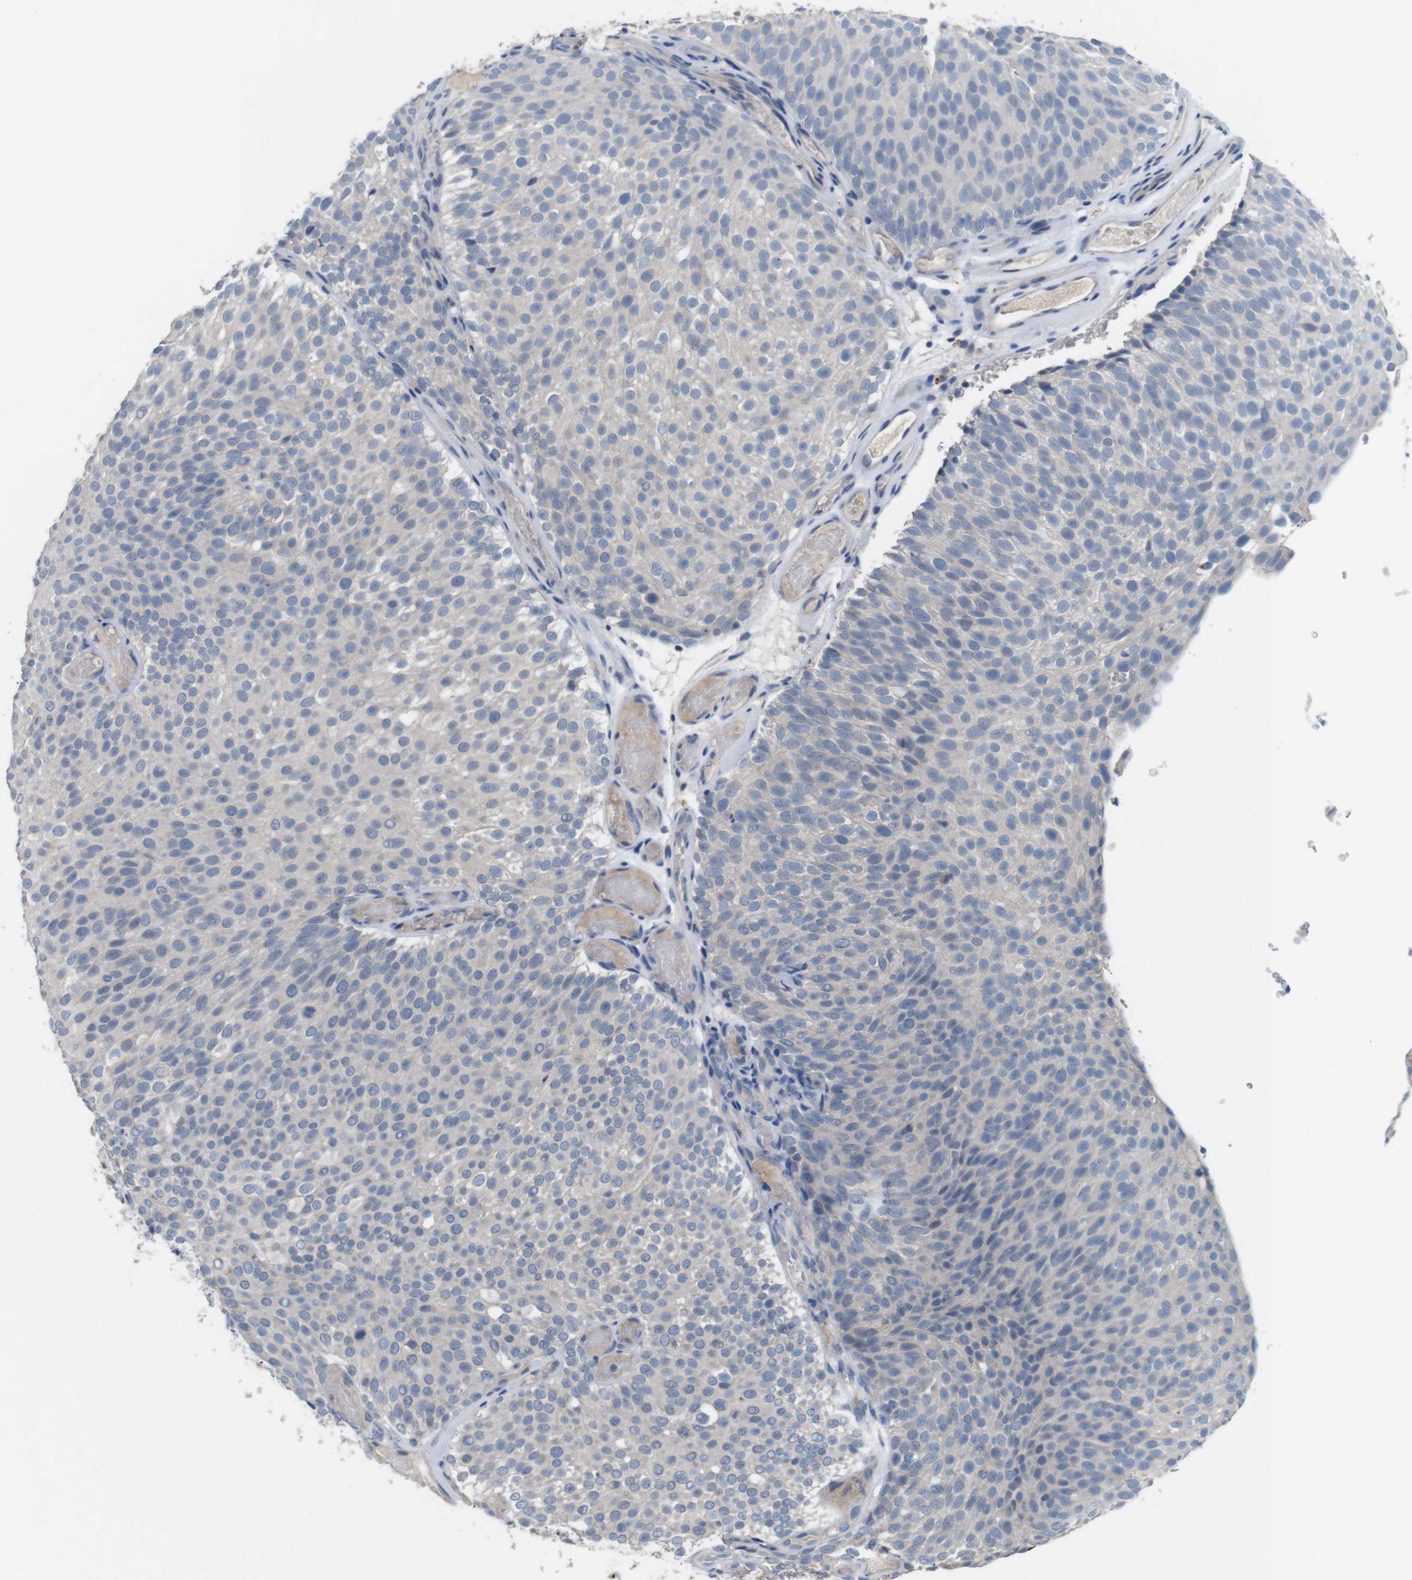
{"staining": {"intensity": "negative", "quantity": "none", "location": "none"}, "tissue": "urothelial cancer", "cell_type": "Tumor cells", "image_type": "cancer", "snomed": [{"axis": "morphology", "description": "Urothelial carcinoma, Low grade"}, {"axis": "topography", "description": "Urinary bladder"}], "caption": "A micrograph of urothelial cancer stained for a protein exhibits no brown staining in tumor cells.", "gene": "SLC2A8", "patient": {"sex": "male", "age": 78}}